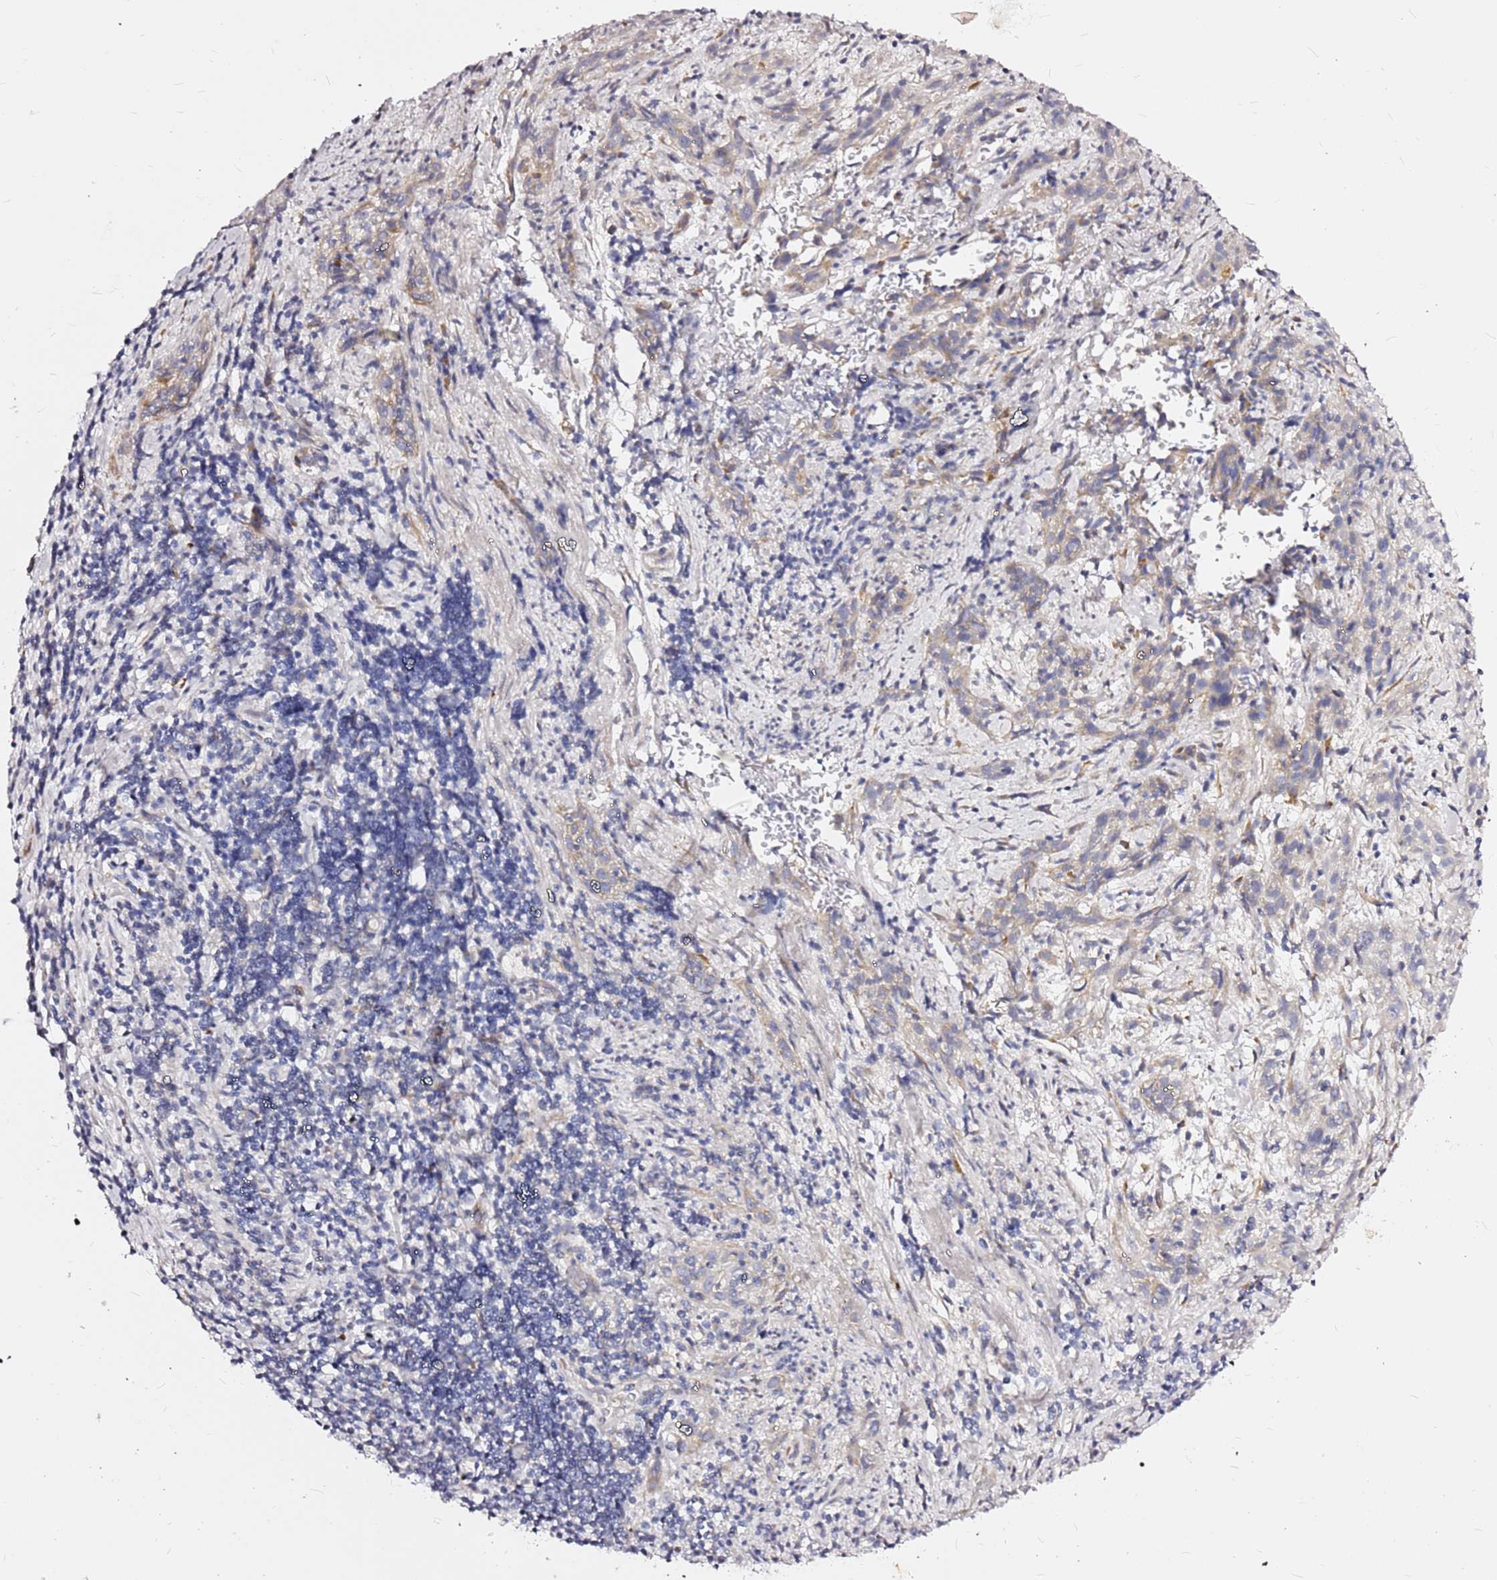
{"staining": {"intensity": "weak", "quantity": "<25%", "location": "cytoplasmic/membranous"}, "tissue": "cervical cancer", "cell_type": "Tumor cells", "image_type": "cancer", "snomed": [{"axis": "morphology", "description": "Squamous cell carcinoma, NOS"}, {"axis": "topography", "description": "Cervix"}], "caption": "Immunohistochemistry image of cervical cancer stained for a protein (brown), which exhibits no positivity in tumor cells.", "gene": "CASD1", "patient": {"sex": "female", "age": 57}}